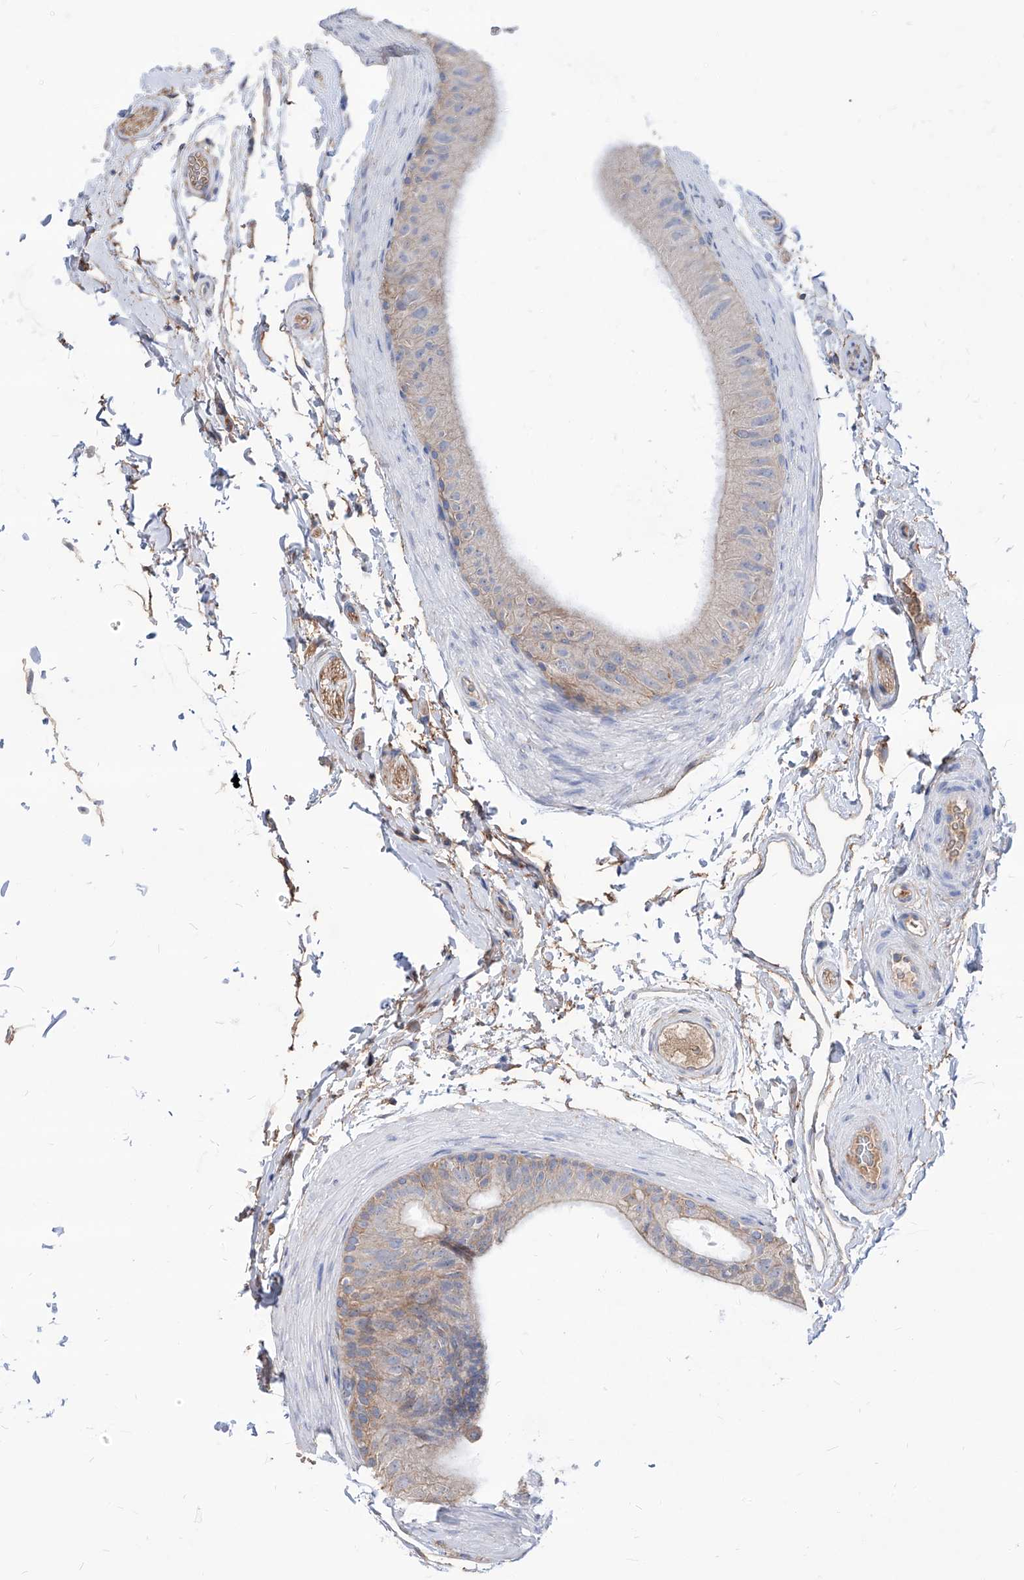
{"staining": {"intensity": "weak", "quantity": "25%-75%", "location": "cytoplasmic/membranous"}, "tissue": "epididymis", "cell_type": "Glandular cells", "image_type": "normal", "snomed": [{"axis": "morphology", "description": "Normal tissue, NOS"}, {"axis": "topography", "description": "Epididymis"}], "caption": "Immunohistochemistry image of unremarkable epididymis: epididymis stained using immunohistochemistry (IHC) shows low levels of weak protein expression localized specifically in the cytoplasmic/membranous of glandular cells, appearing as a cytoplasmic/membranous brown color.", "gene": "AKAP10", "patient": {"sex": "male", "age": 49}}